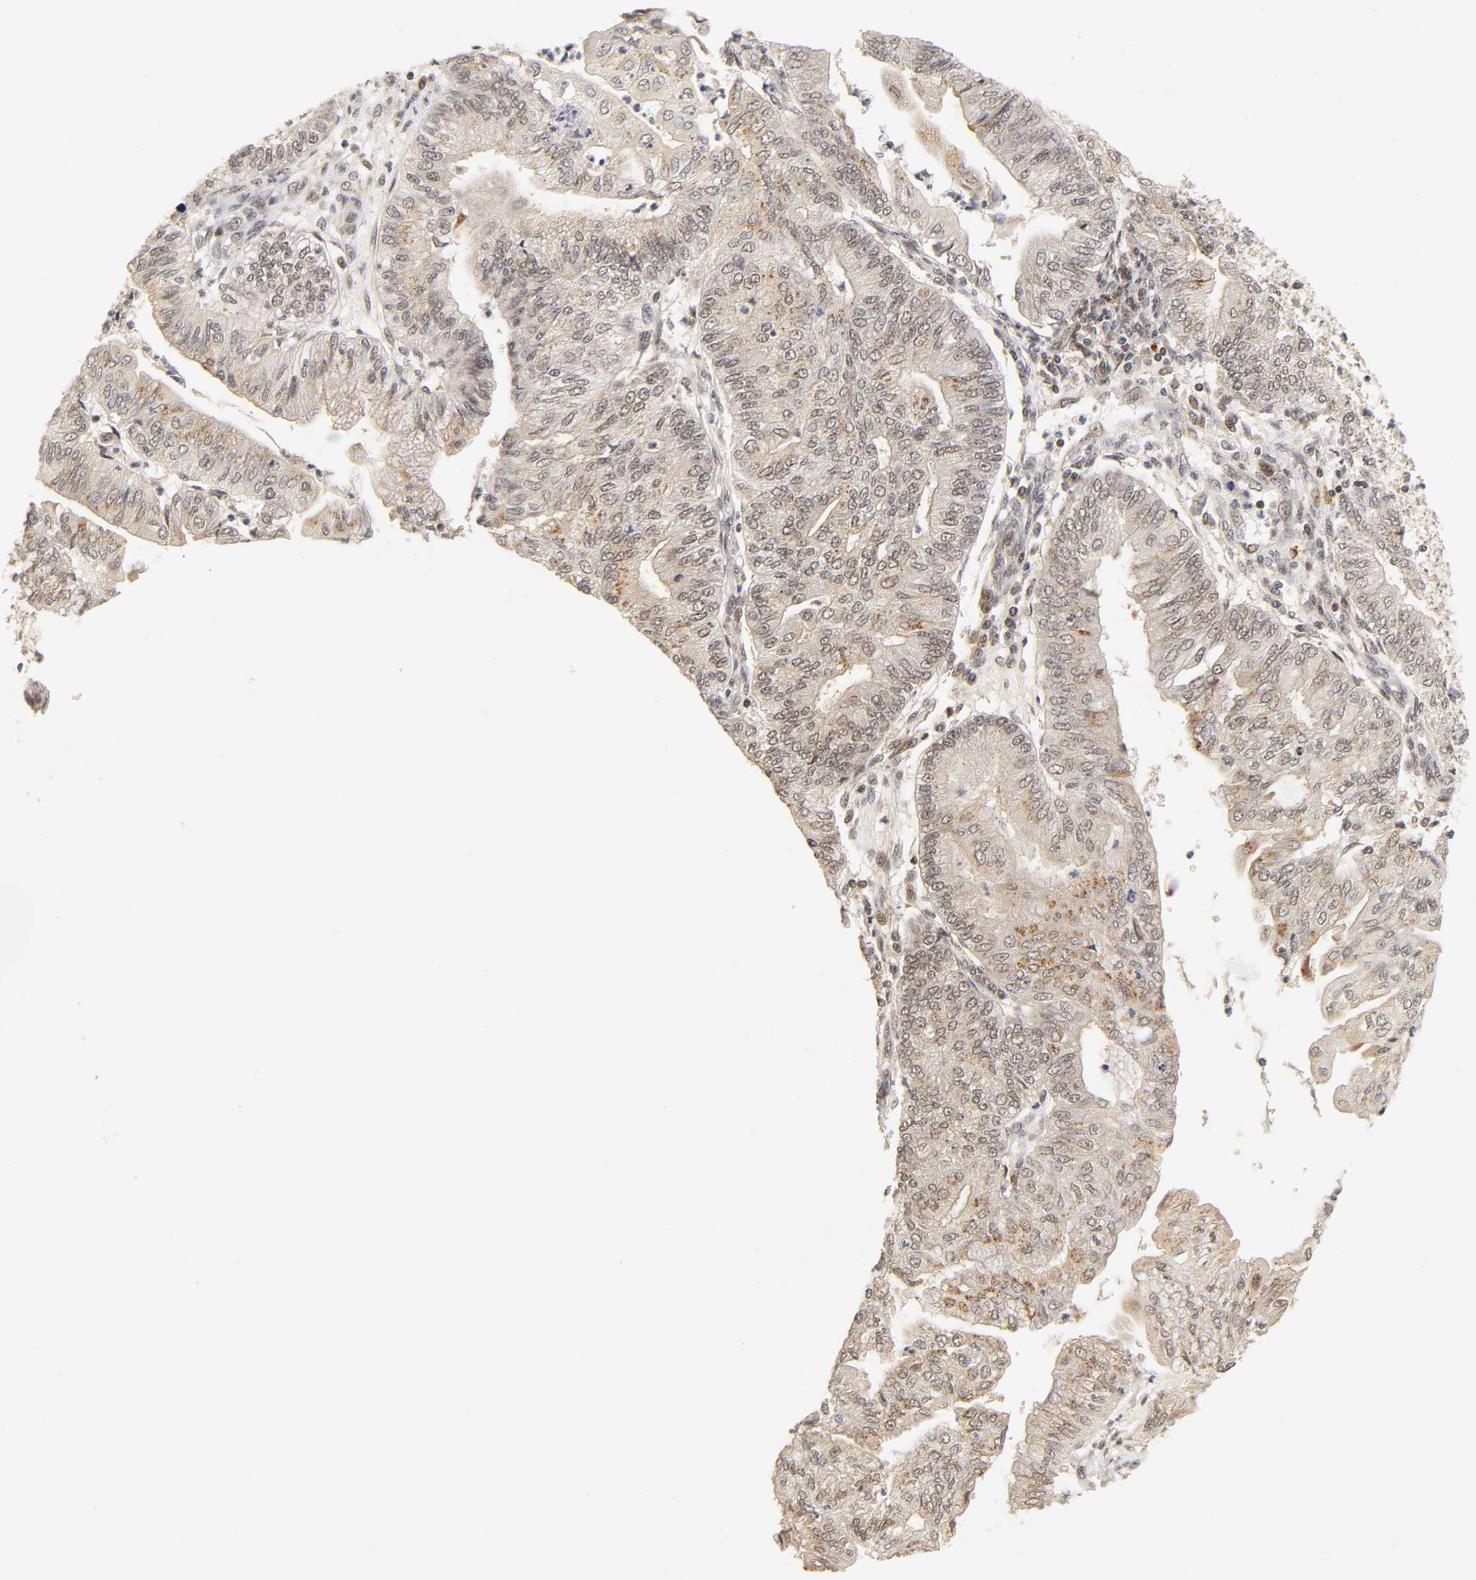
{"staining": {"intensity": "weak", "quantity": "25%-75%", "location": "cytoplasmic/membranous,nuclear"}, "tissue": "endometrial cancer", "cell_type": "Tumor cells", "image_type": "cancer", "snomed": [{"axis": "morphology", "description": "Adenocarcinoma, NOS"}, {"axis": "topography", "description": "Endometrium"}], "caption": "Immunohistochemistry (IHC) of adenocarcinoma (endometrial) exhibits low levels of weak cytoplasmic/membranous and nuclear staining in approximately 25%-75% of tumor cells. (Stains: DAB in brown, nuclei in blue, Microscopy: brightfield microscopy at high magnification).", "gene": "TAF10", "patient": {"sex": "female", "age": 59}}